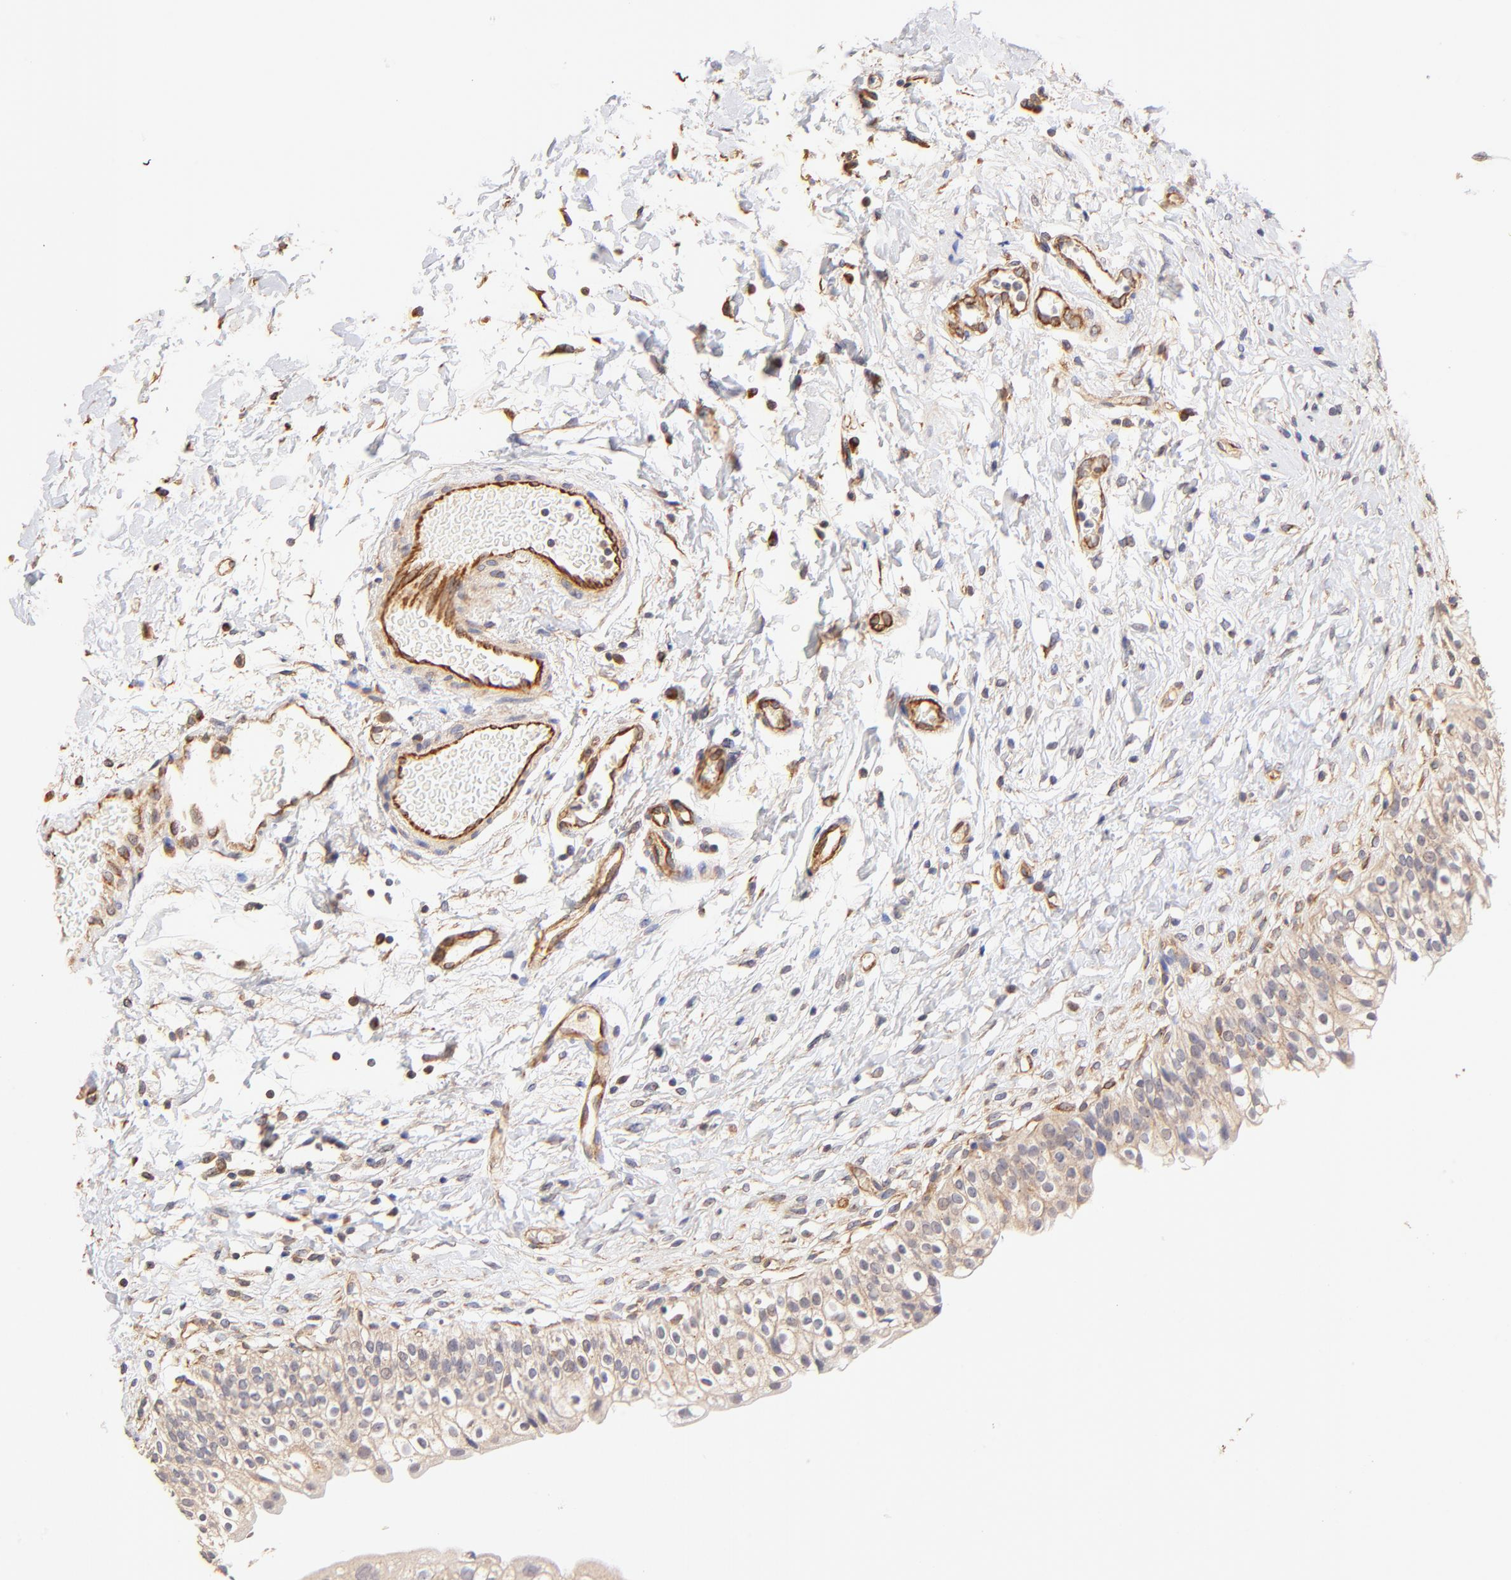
{"staining": {"intensity": "moderate", "quantity": ">75%", "location": "cytoplasmic/membranous"}, "tissue": "urinary bladder", "cell_type": "Urothelial cells", "image_type": "normal", "snomed": [{"axis": "morphology", "description": "Normal tissue, NOS"}, {"axis": "topography", "description": "Urinary bladder"}], "caption": "This photomicrograph displays benign urinary bladder stained with IHC to label a protein in brown. The cytoplasmic/membranous of urothelial cells show moderate positivity for the protein. Nuclei are counter-stained blue.", "gene": "TNFAIP3", "patient": {"sex": "female", "age": 80}}